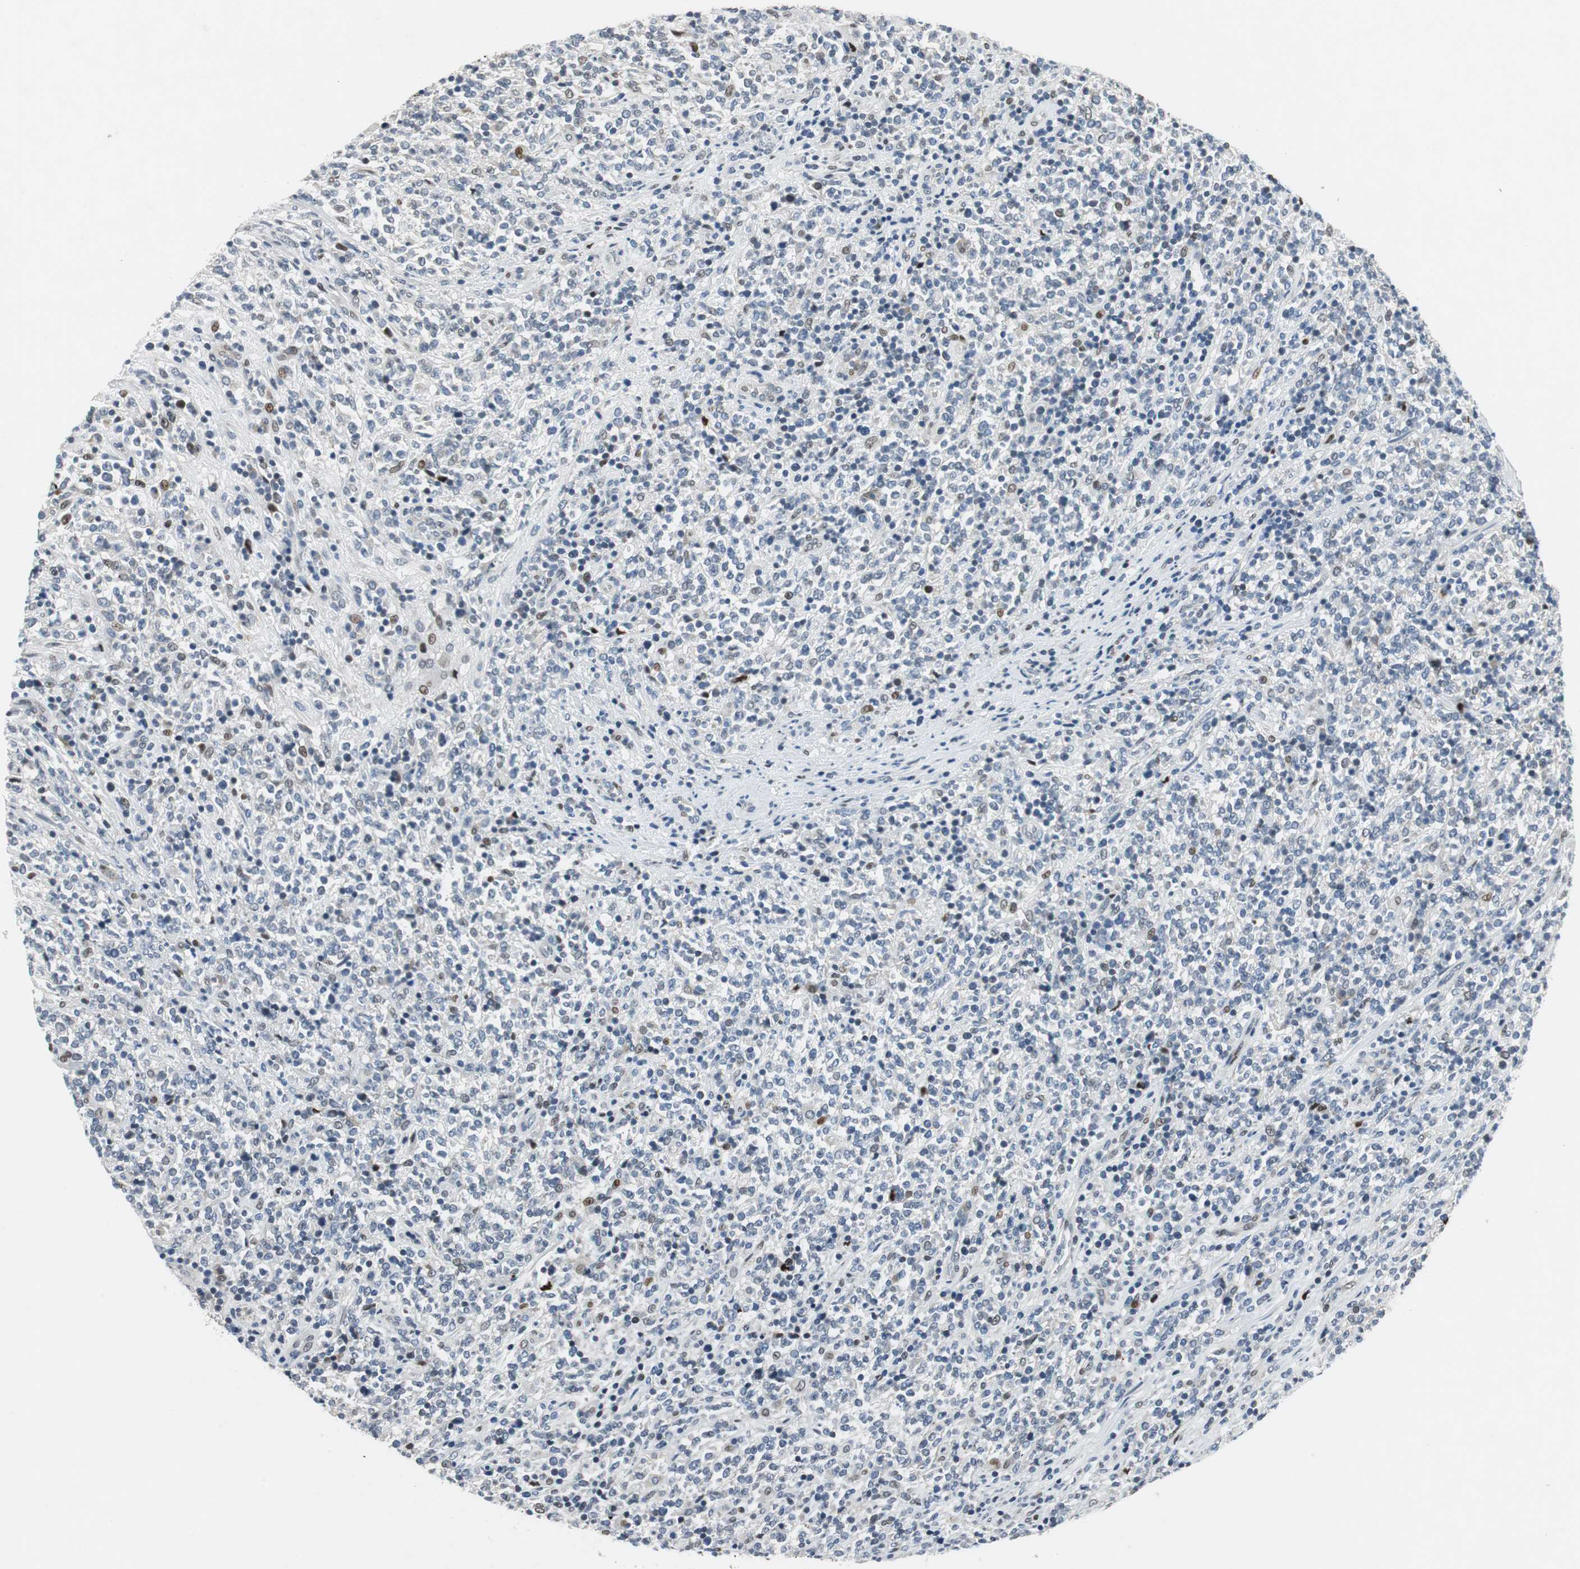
{"staining": {"intensity": "weak", "quantity": "<25%", "location": "nuclear"}, "tissue": "lymphoma", "cell_type": "Tumor cells", "image_type": "cancer", "snomed": [{"axis": "morphology", "description": "Malignant lymphoma, non-Hodgkin's type, High grade"}, {"axis": "topography", "description": "Soft tissue"}], "caption": "Protein analysis of malignant lymphoma, non-Hodgkin's type (high-grade) reveals no significant staining in tumor cells. Nuclei are stained in blue.", "gene": "AJUBA", "patient": {"sex": "male", "age": 18}}